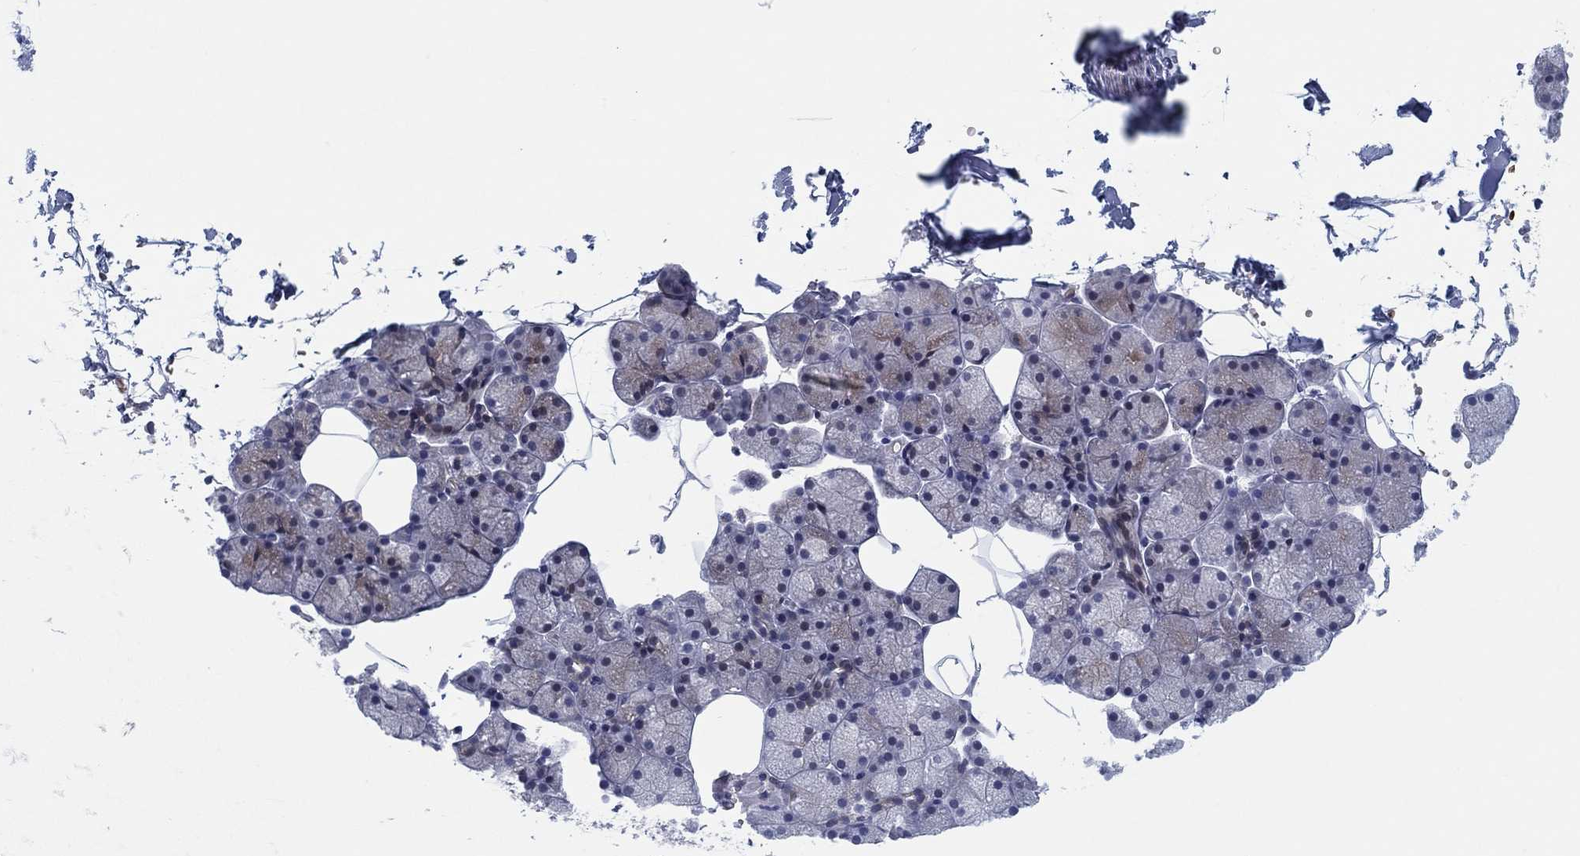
{"staining": {"intensity": "weak", "quantity": "<25%", "location": "cytoplasmic/membranous"}, "tissue": "salivary gland", "cell_type": "Glandular cells", "image_type": "normal", "snomed": [{"axis": "morphology", "description": "Normal tissue, NOS"}, {"axis": "topography", "description": "Salivary gland"}], "caption": "Immunohistochemistry (IHC) image of benign salivary gland: salivary gland stained with DAB (3,3'-diaminobenzidine) demonstrates no significant protein expression in glandular cells.", "gene": "HEATR4", "patient": {"sex": "male", "age": 38}}